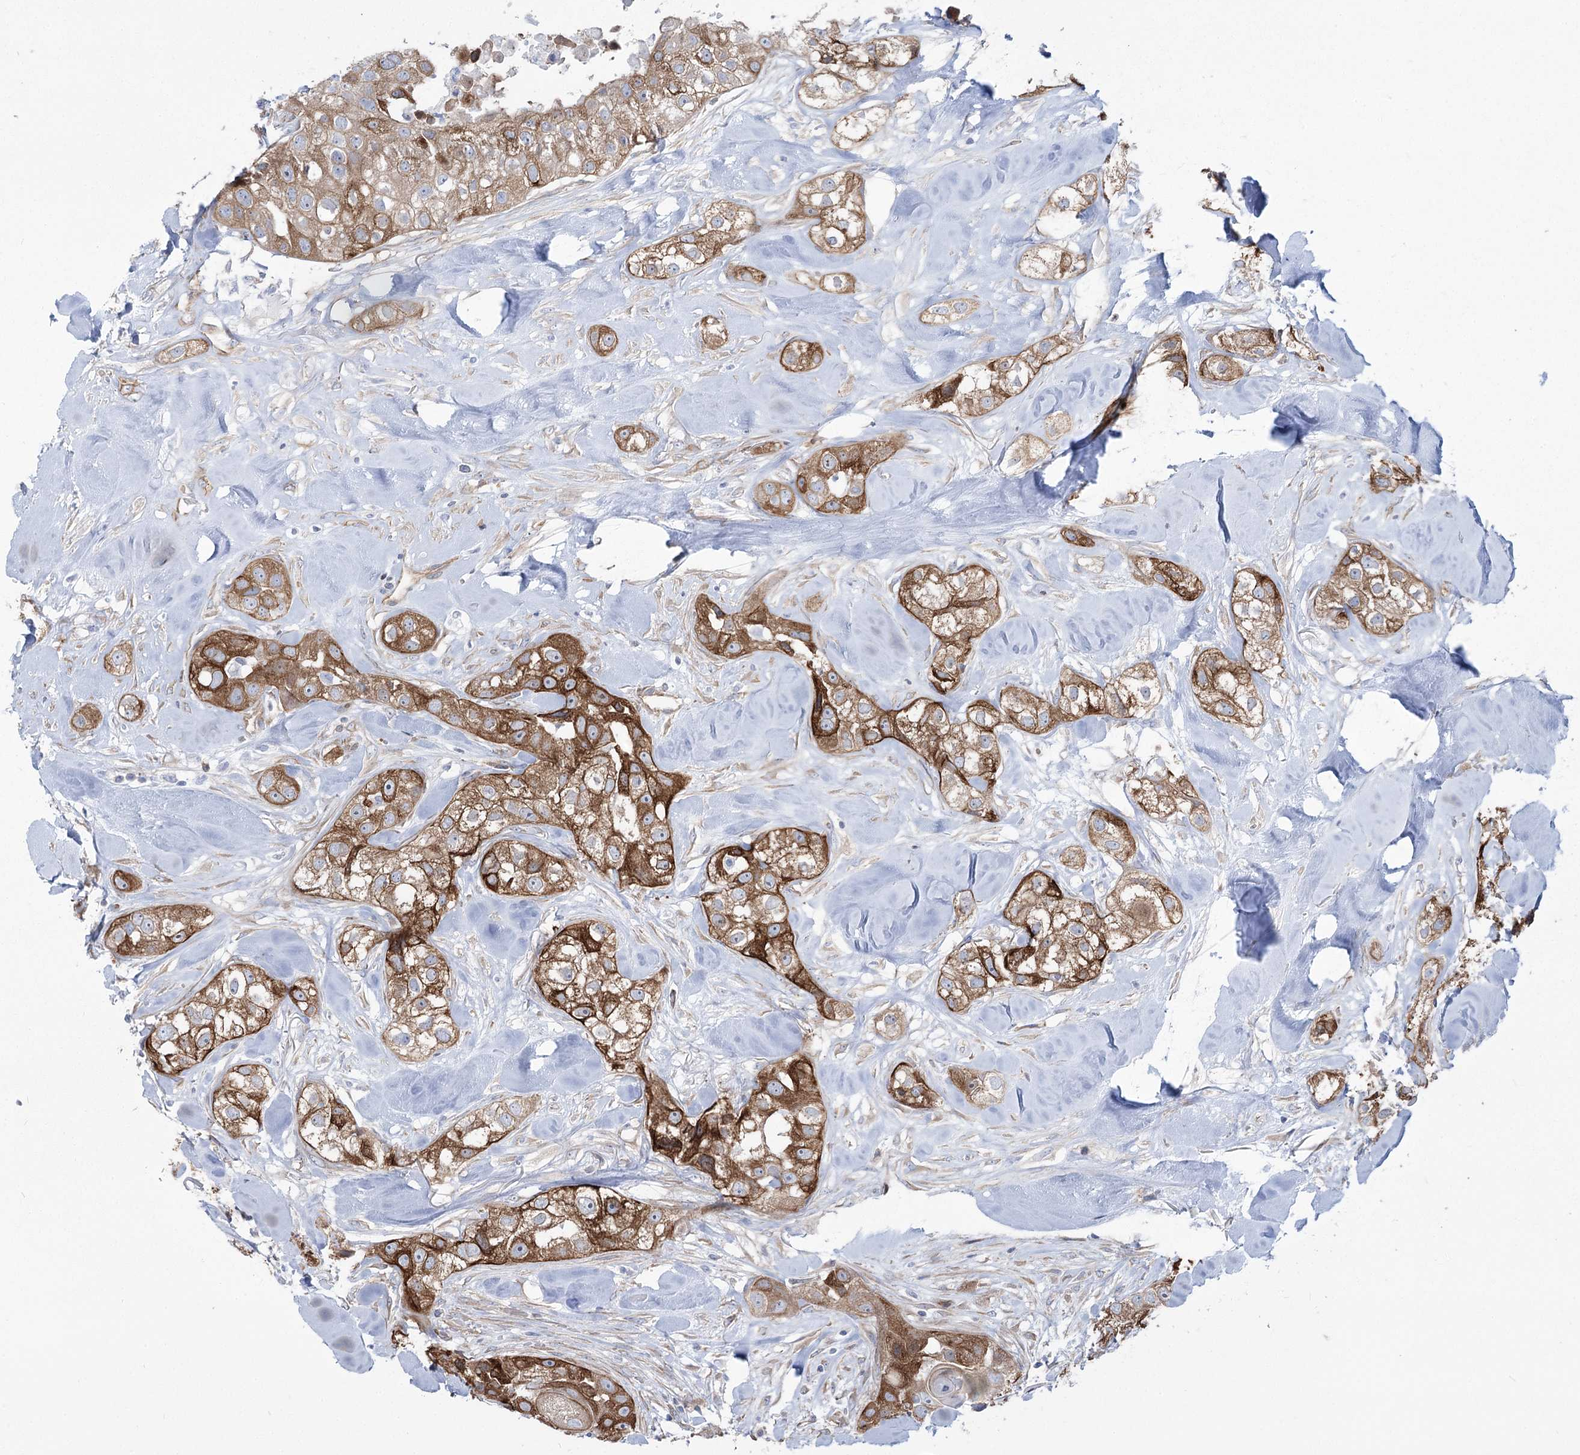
{"staining": {"intensity": "moderate", "quantity": ">75%", "location": "cytoplasmic/membranous"}, "tissue": "head and neck cancer", "cell_type": "Tumor cells", "image_type": "cancer", "snomed": [{"axis": "morphology", "description": "Normal tissue, NOS"}, {"axis": "morphology", "description": "Squamous cell carcinoma, NOS"}, {"axis": "topography", "description": "Skeletal muscle"}, {"axis": "topography", "description": "Head-Neck"}], "caption": "The photomicrograph exhibits immunohistochemical staining of squamous cell carcinoma (head and neck). There is moderate cytoplasmic/membranous positivity is identified in about >75% of tumor cells.", "gene": "PLEKHA5", "patient": {"sex": "male", "age": 51}}